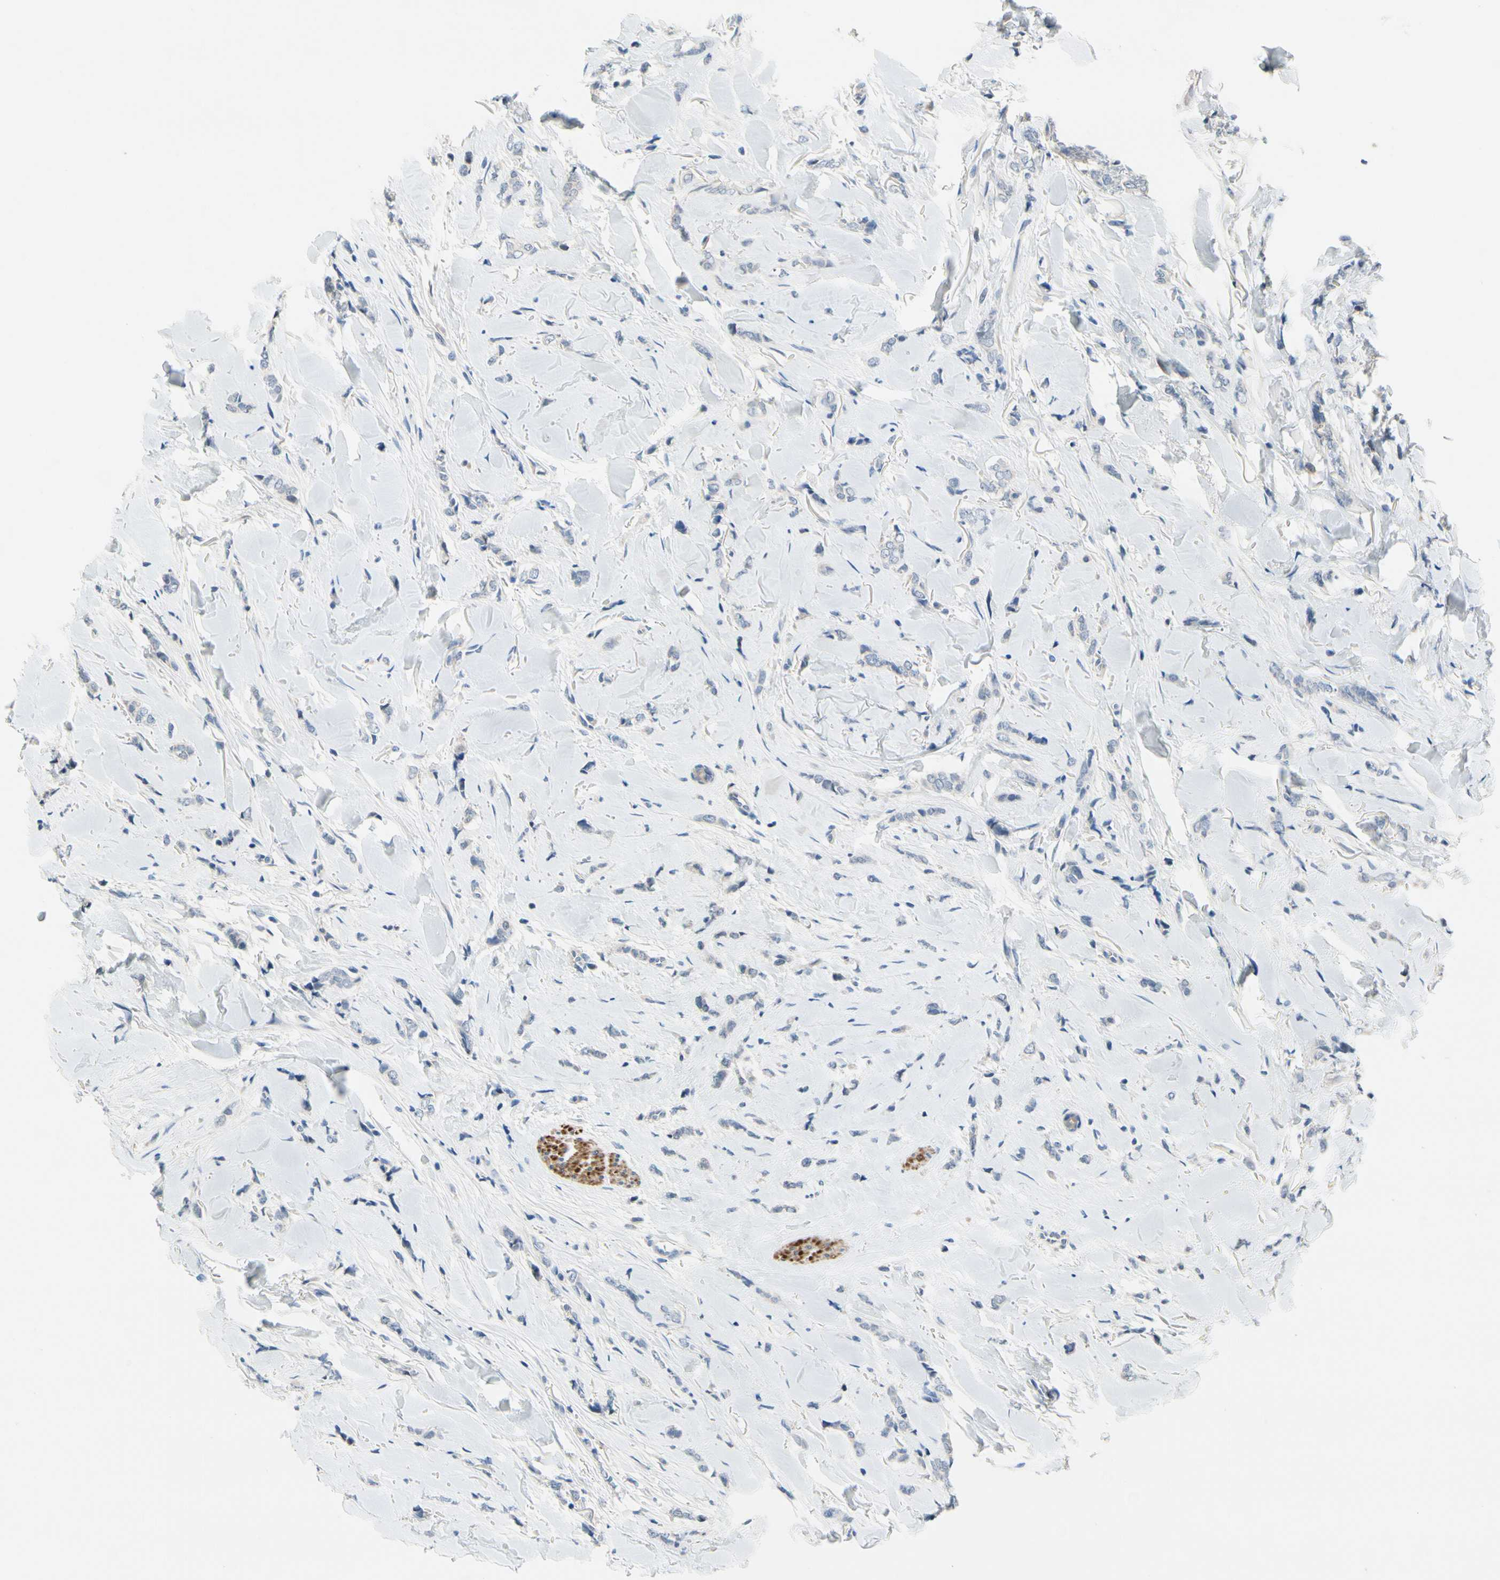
{"staining": {"intensity": "negative", "quantity": "none", "location": "none"}, "tissue": "breast cancer", "cell_type": "Tumor cells", "image_type": "cancer", "snomed": [{"axis": "morphology", "description": "Lobular carcinoma"}, {"axis": "topography", "description": "Skin"}, {"axis": "topography", "description": "Breast"}], "caption": "DAB (3,3'-diaminobenzidine) immunohistochemical staining of breast lobular carcinoma displays no significant expression in tumor cells.", "gene": "SLC27A6", "patient": {"sex": "female", "age": 46}}